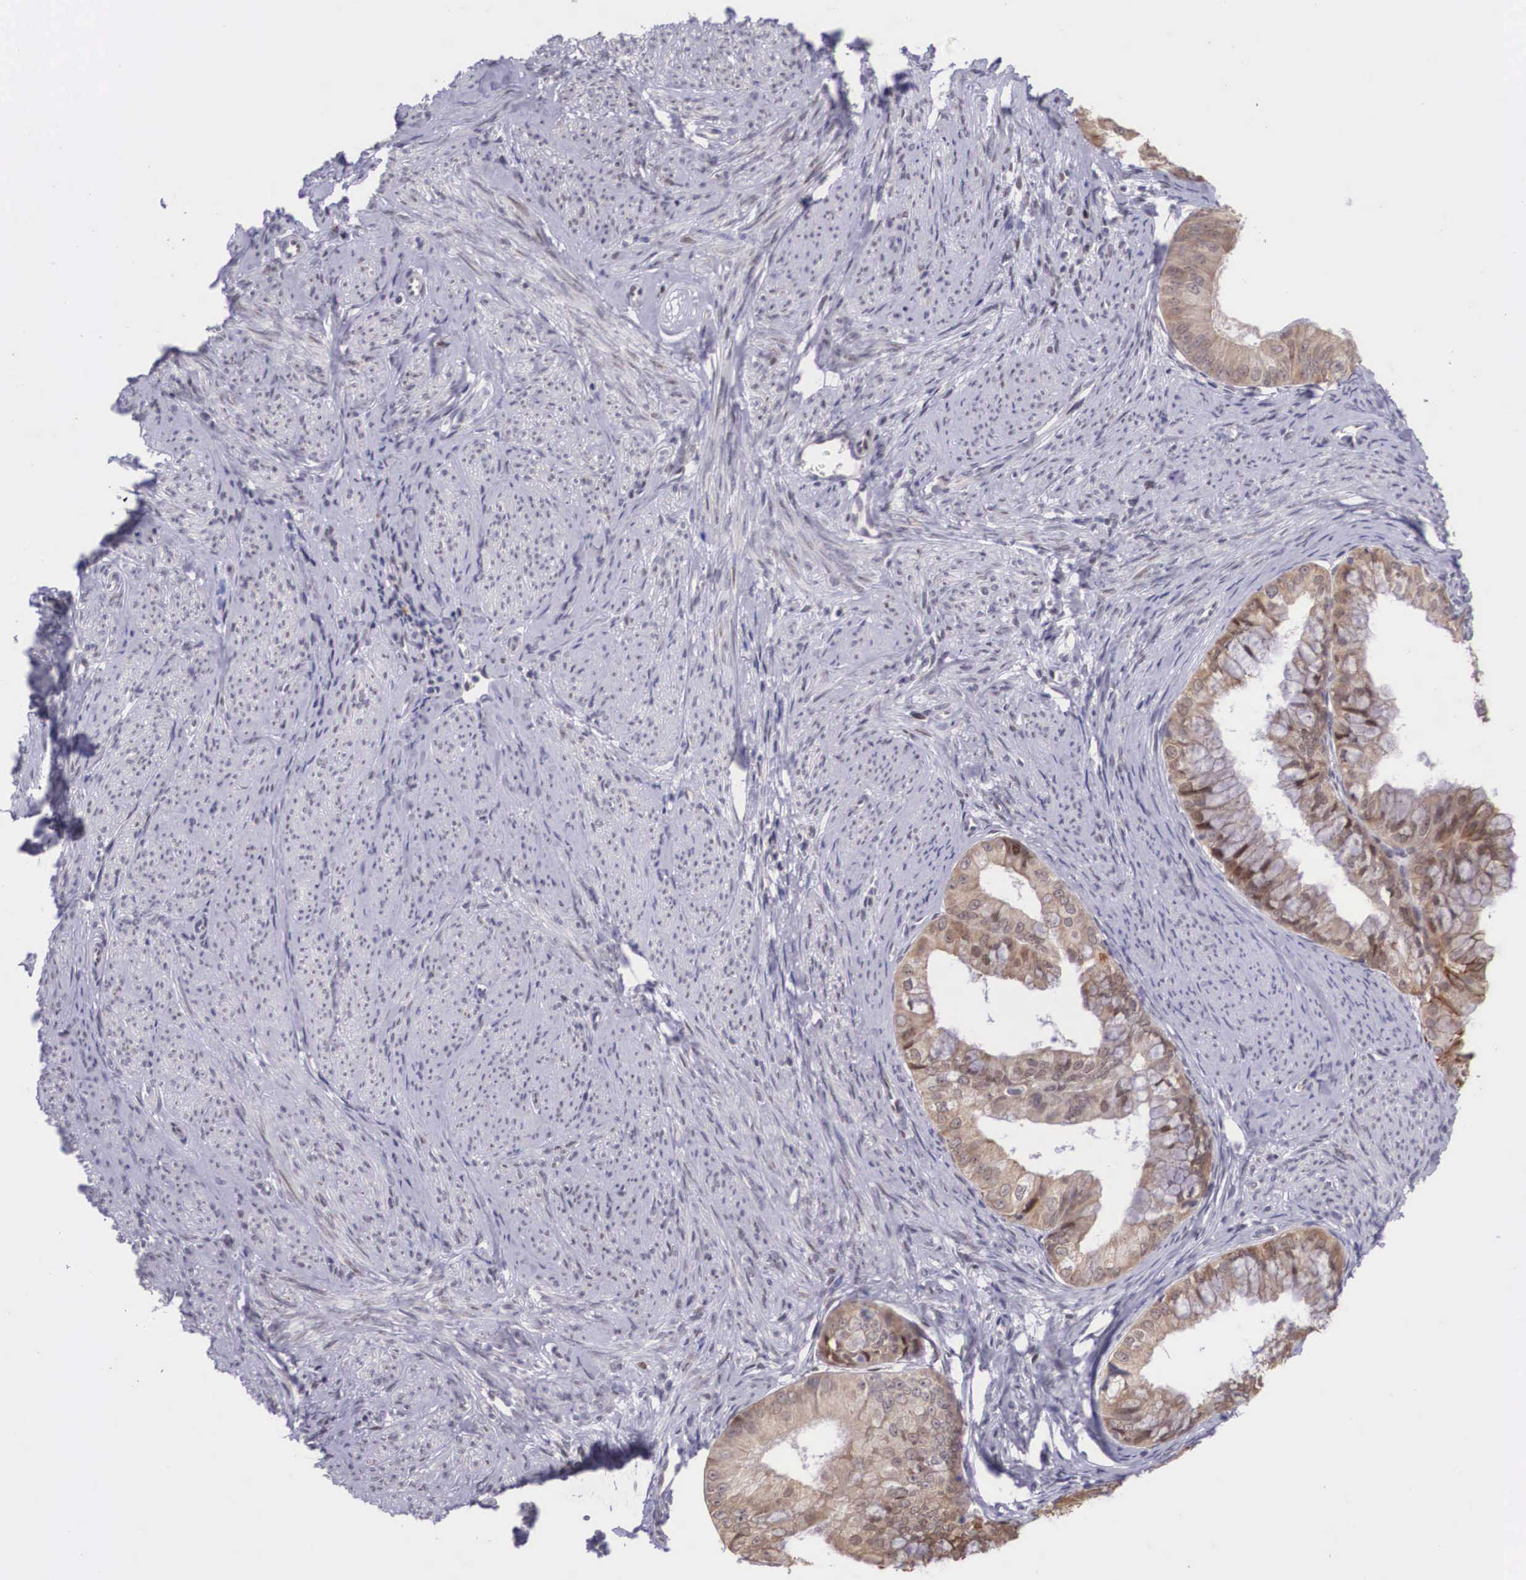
{"staining": {"intensity": "weak", "quantity": "25%-75%", "location": "cytoplasmic/membranous"}, "tissue": "endometrial cancer", "cell_type": "Tumor cells", "image_type": "cancer", "snomed": [{"axis": "morphology", "description": "Adenocarcinoma, NOS"}, {"axis": "topography", "description": "Endometrium"}], "caption": "Protein expression analysis of human endometrial cancer (adenocarcinoma) reveals weak cytoplasmic/membranous positivity in approximately 25%-75% of tumor cells. (DAB (3,3'-diaminobenzidine) IHC, brown staining for protein, blue staining for nuclei).", "gene": "SLC25A21", "patient": {"sex": "female", "age": 76}}